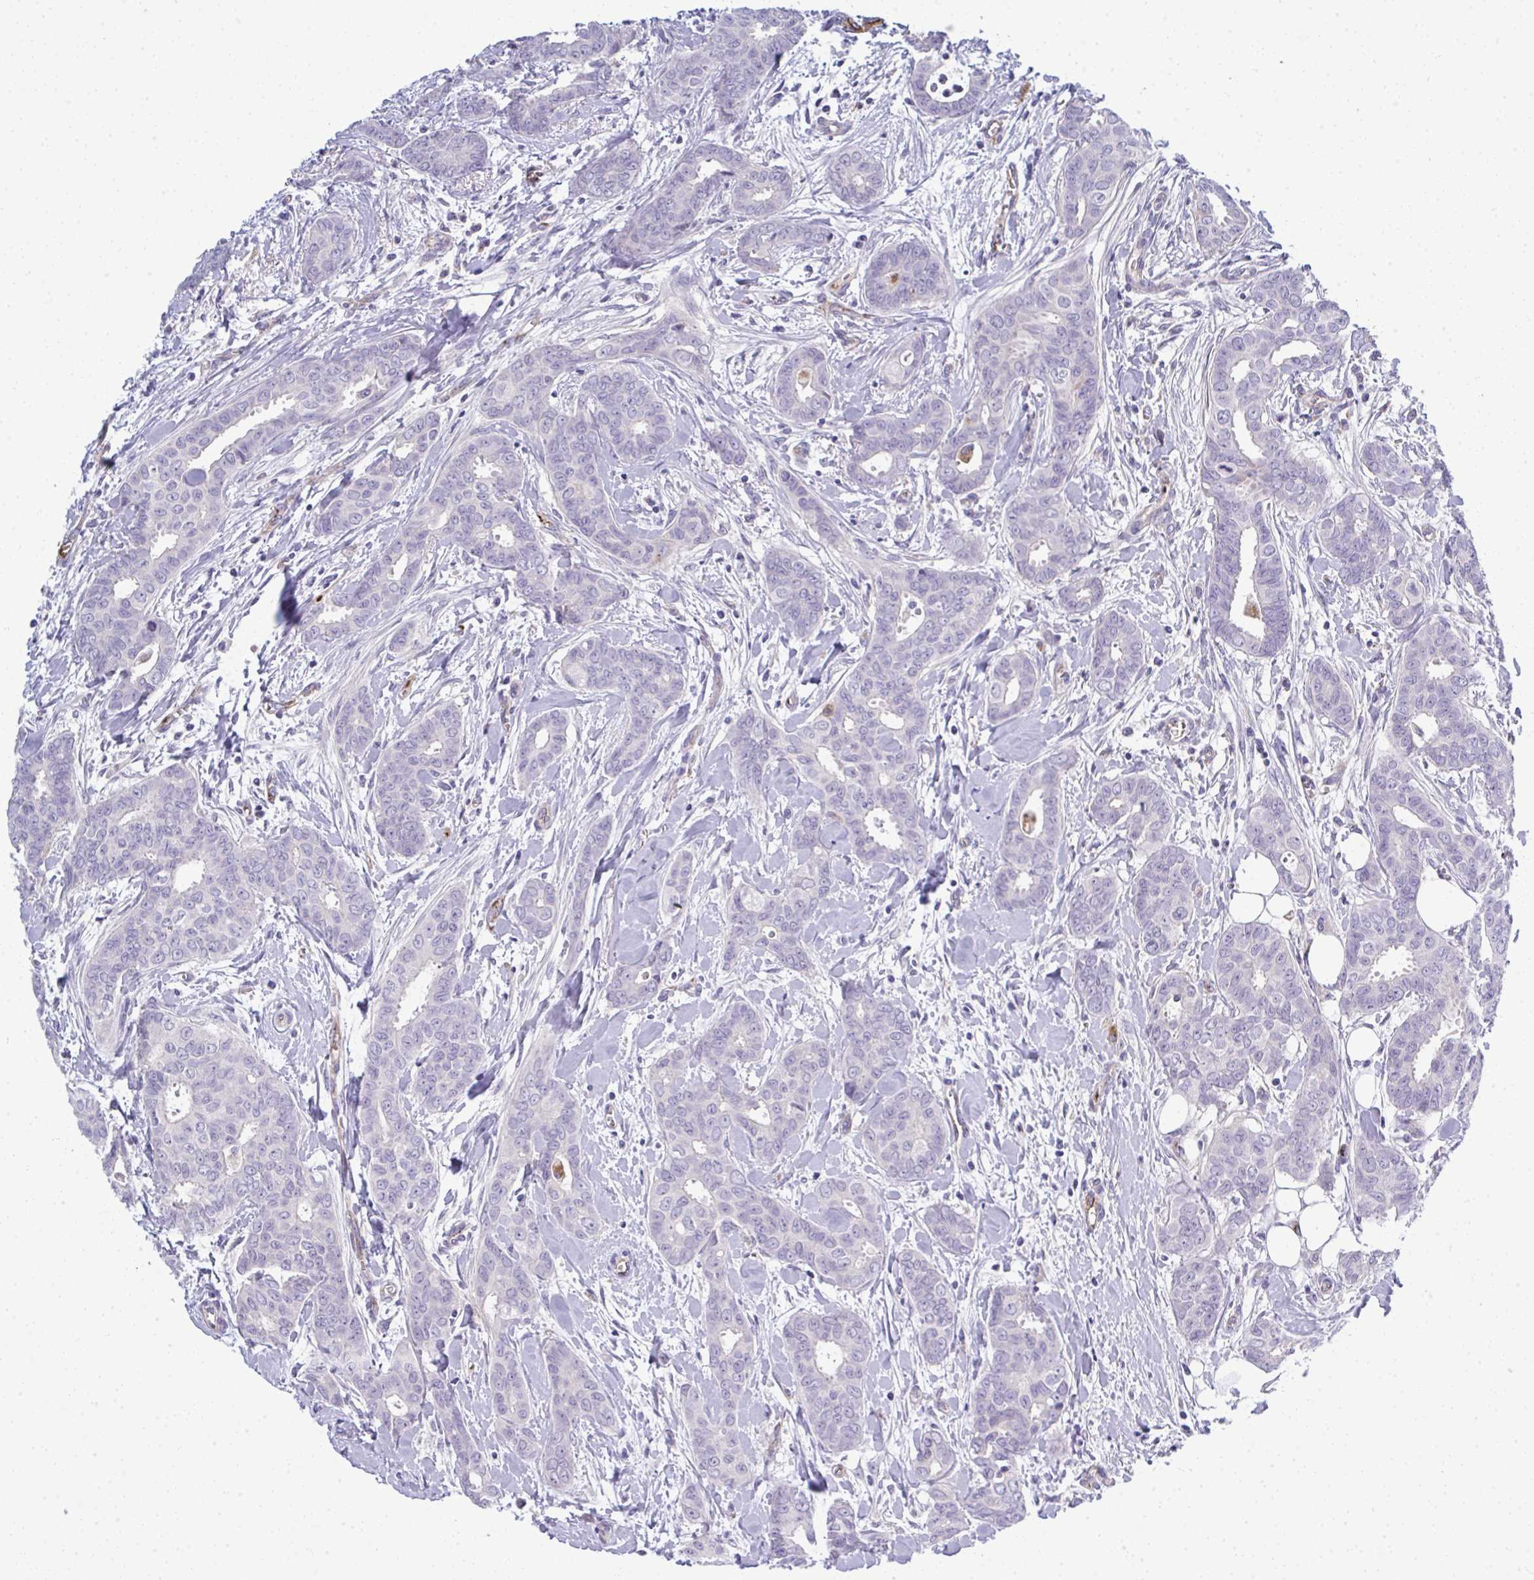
{"staining": {"intensity": "negative", "quantity": "none", "location": "none"}, "tissue": "breast cancer", "cell_type": "Tumor cells", "image_type": "cancer", "snomed": [{"axis": "morphology", "description": "Duct carcinoma"}, {"axis": "topography", "description": "Breast"}], "caption": "Tumor cells are negative for protein expression in human breast cancer.", "gene": "TOR1AIP2", "patient": {"sex": "female", "age": 45}}